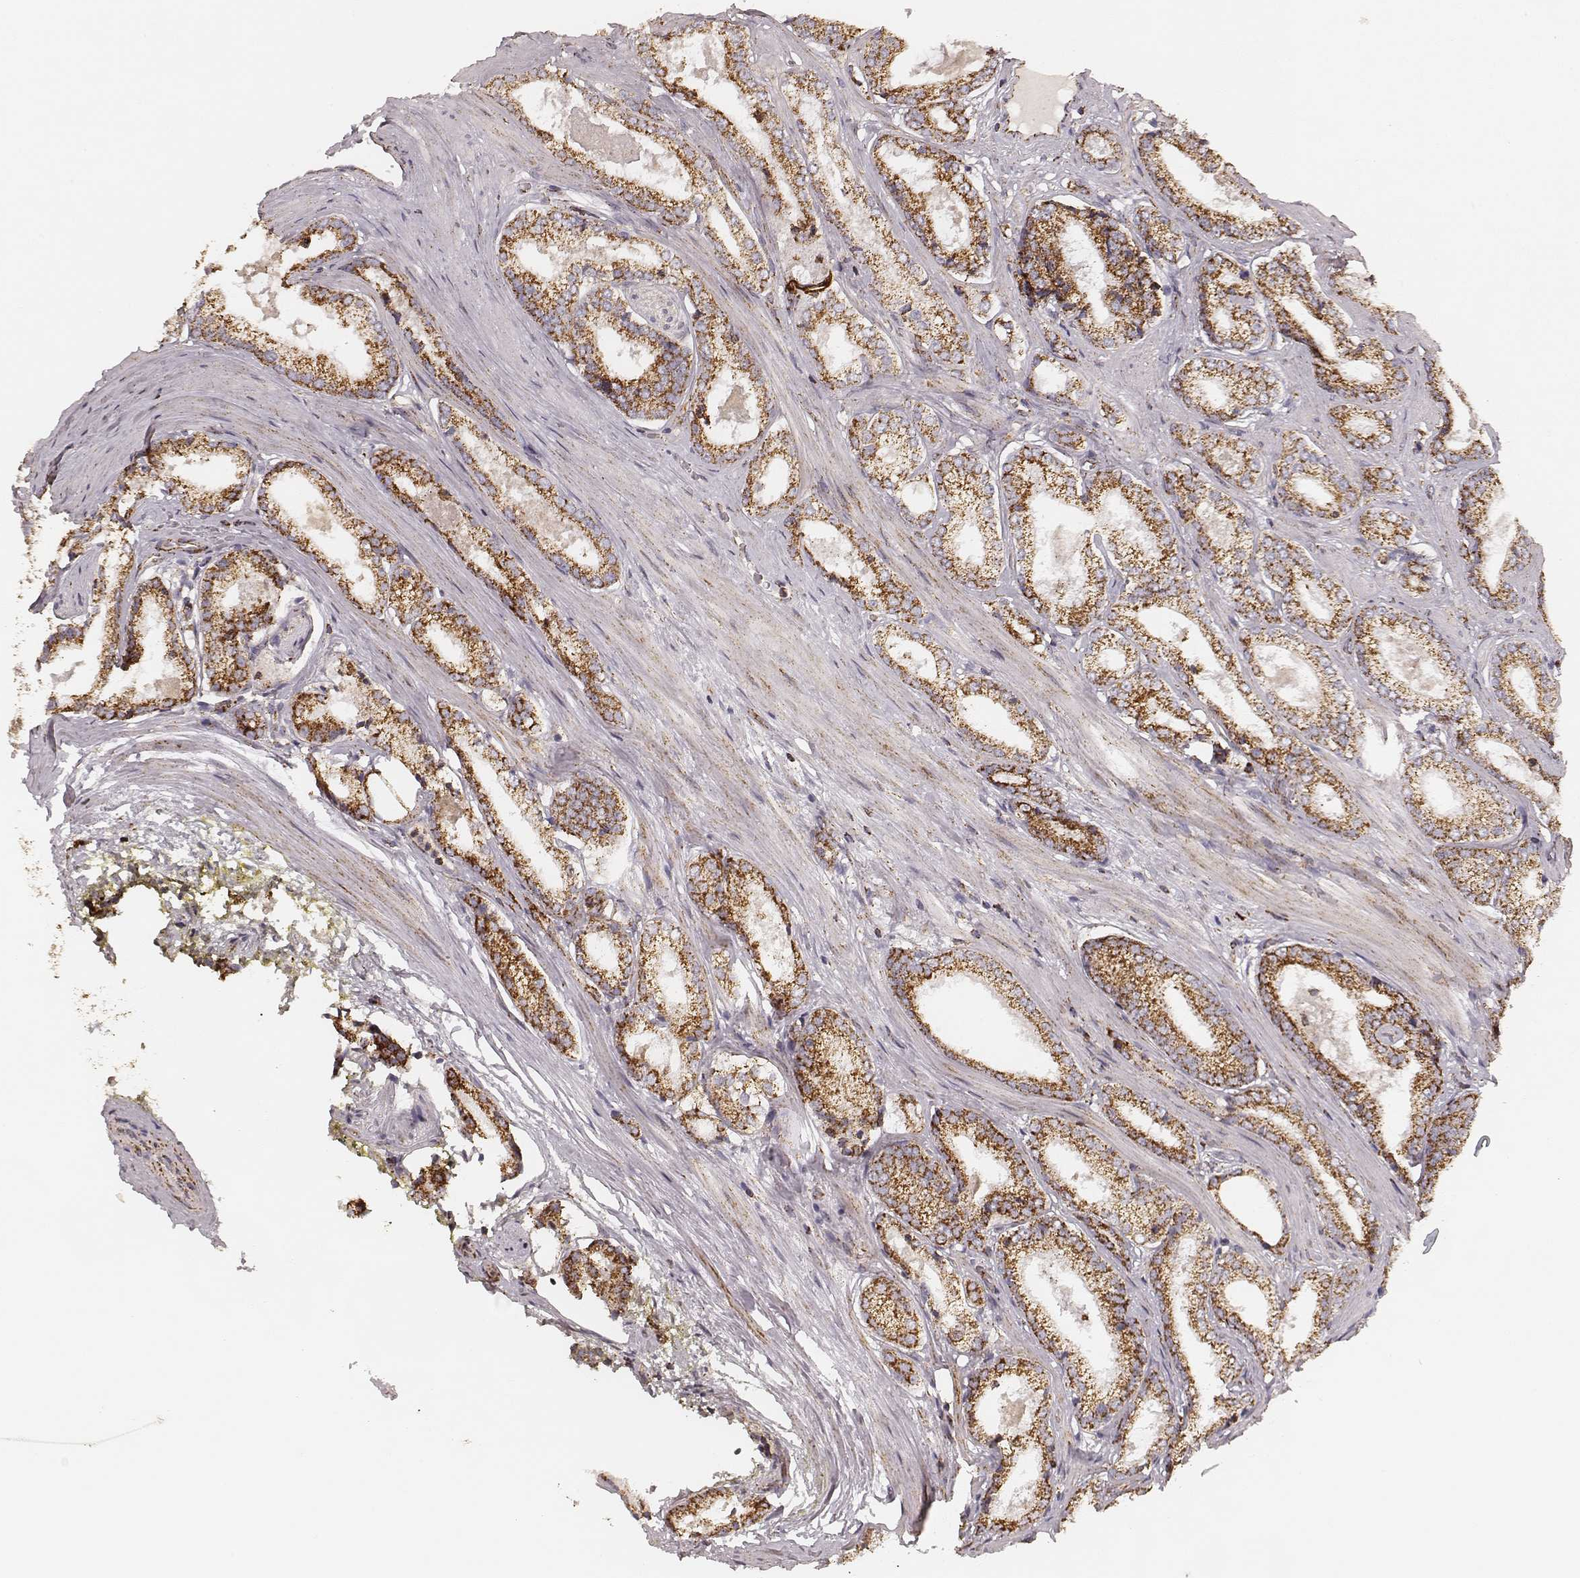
{"staining": {"intensity": "strong", "quantity": ">75%", "location": "nuclear"}, "tissue": "prostate cancer", "cell_type": "Tumor cells", "image_type": "cancer", "snomed": [{"axis": "morphology", "description": "Adenocarcinoma, Low grade"}, {"axis": "topography", "description": "Prostate"}], "caption": "IHC (DAB (3,3'-diaminobenzidine)) staining of prostate cancer (adenocarcinoma (low-grade)) demonstrates strong nuclear protein positivity in about >75% of tumor cells.", "gene": "CS", "patient": {"sex": "male", "age": 56}}